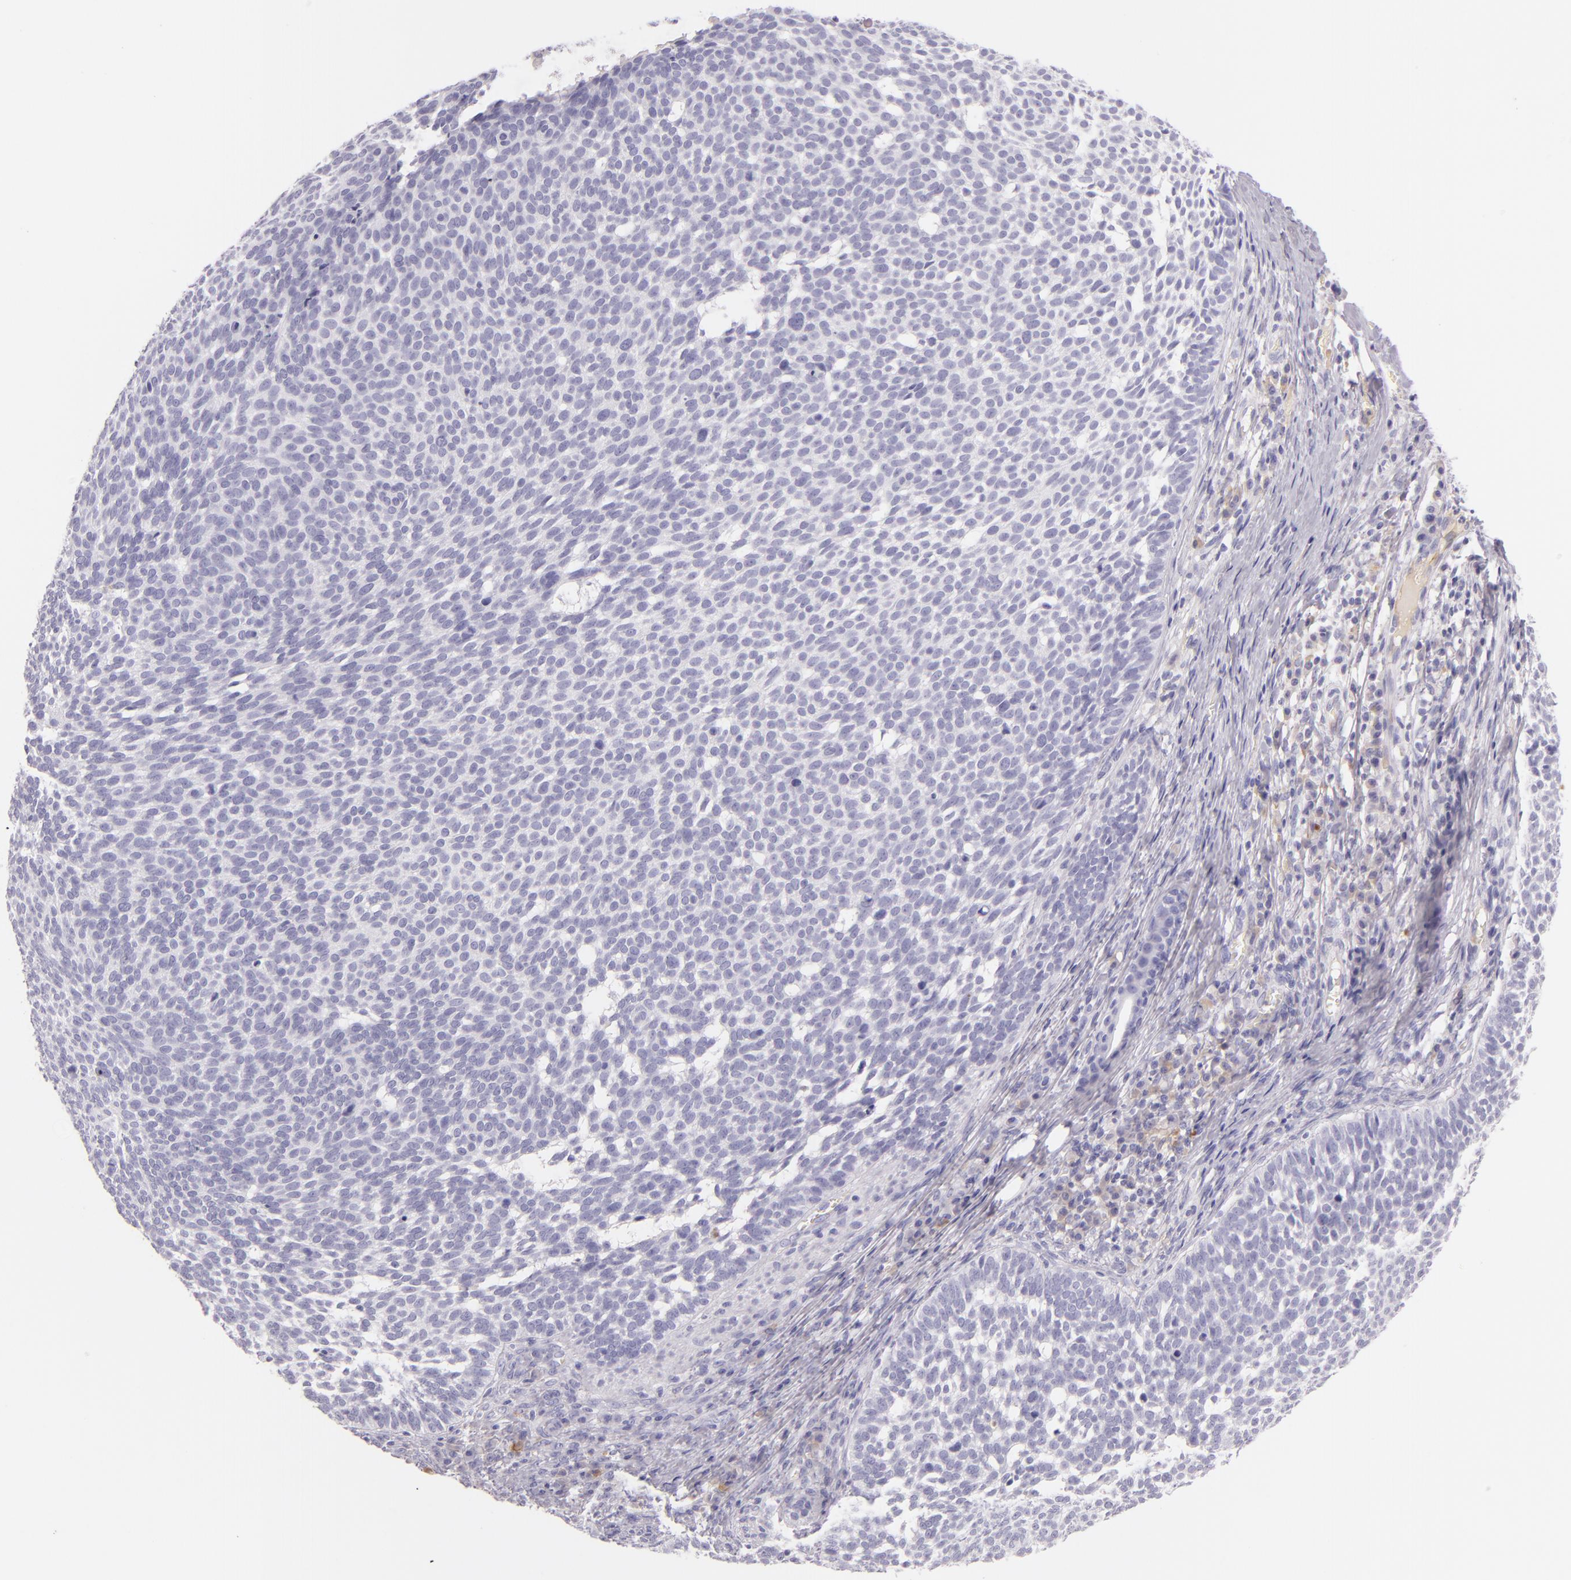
{"staining": {"intensity": "negative", "quantity": "none", "location": "none"}, "tissue": "skin cancer", "cell_type": "Tumor cells", "image_type": "cancer", "snomed": [{"axis": "morphology", "description": "Basal cell carcinoma"}, {"axis": "topography", "description": "Skin"}], "caption": "High power microscopy micrograph of an immunohistochemistry (IHC) photomicrograph of skin cancer (basal cell carcinoma), revealing no significant expression in tumor cells.", "gene": "ICAM1", "patient": {"sex": "male", "age": 63}}